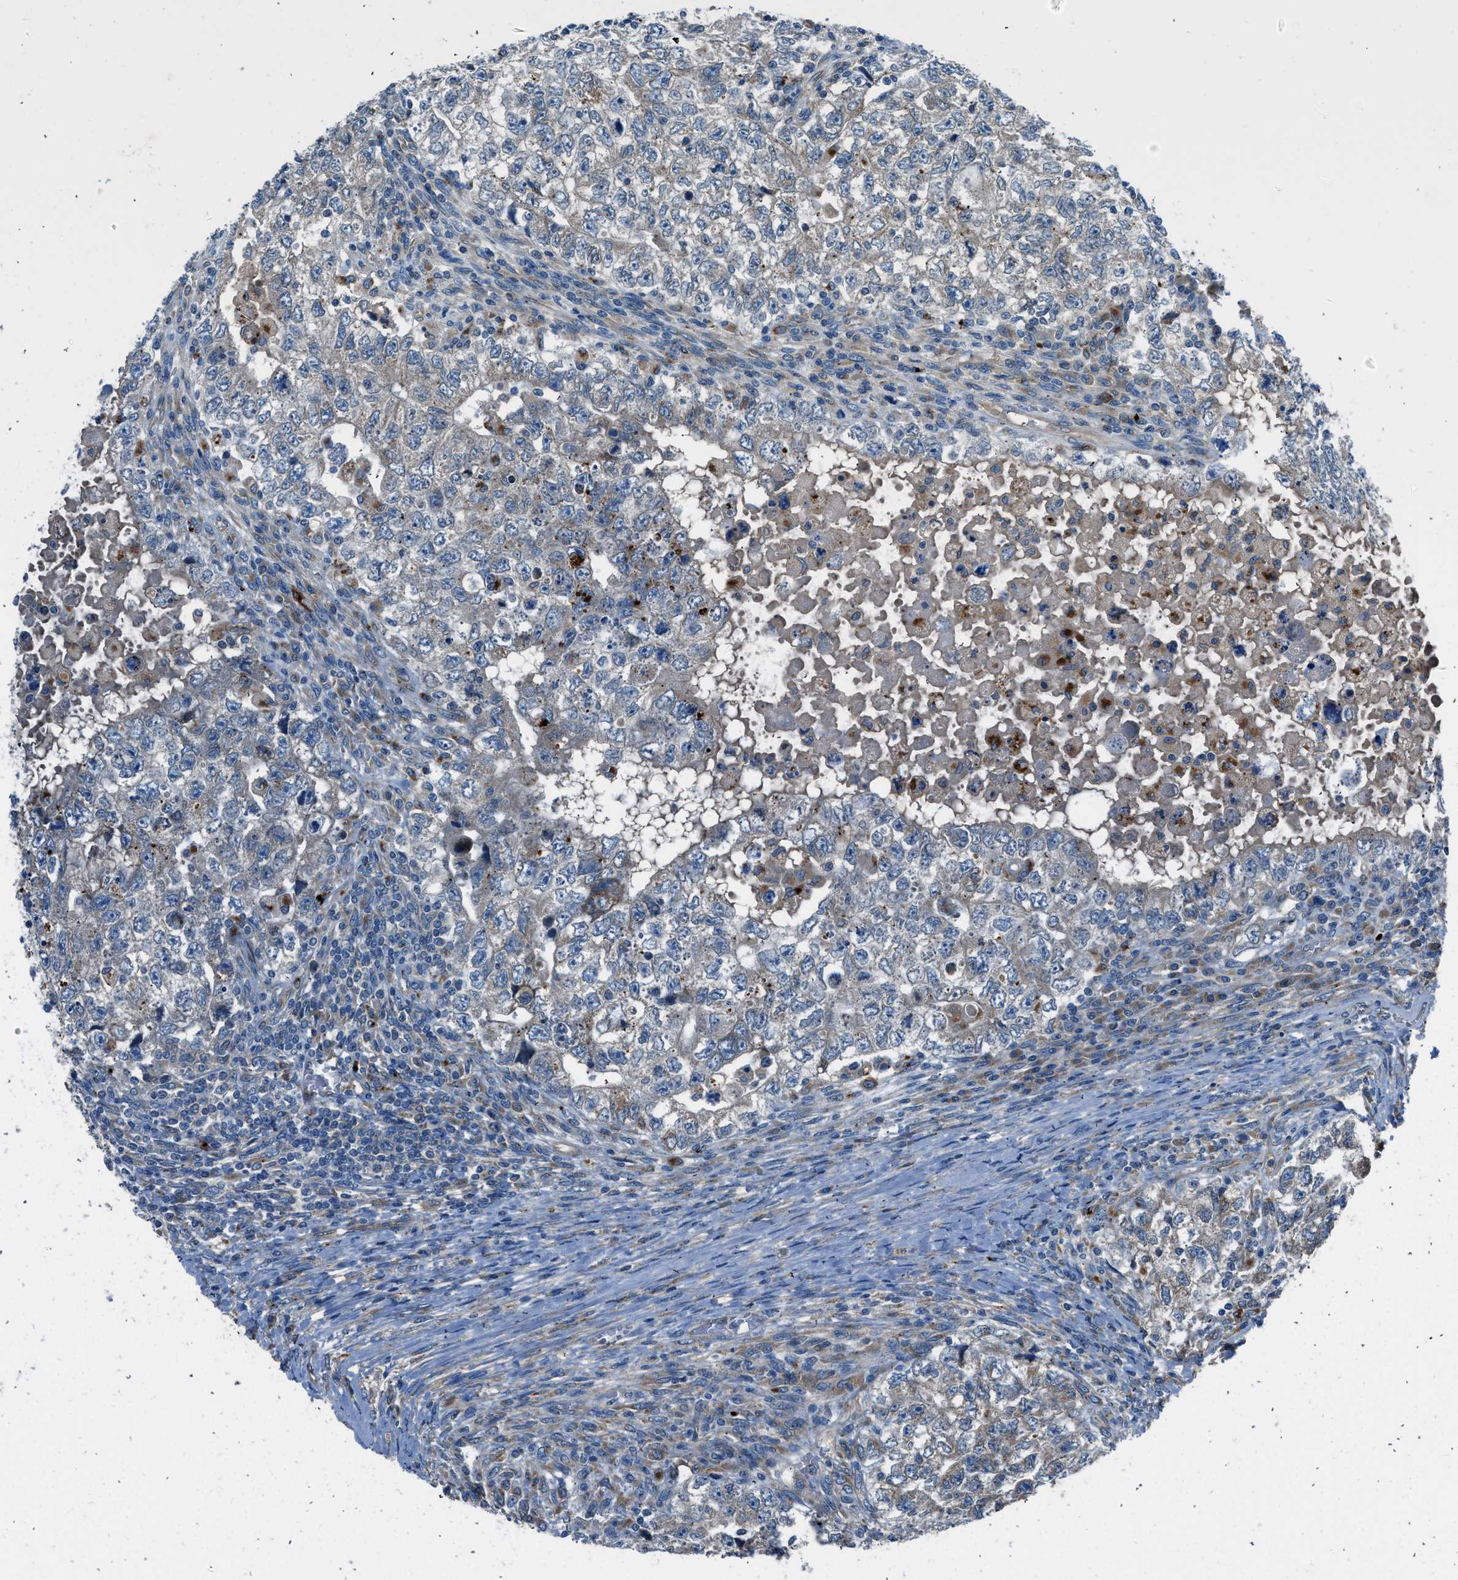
{"staining": {"intensity": "negative", "quantity": "none", "location": "none"}, "tissue": "testis cancer", "cell_type": "Tumor cells", "image_type": "cancer", "snomed": [{"axis": "morphology", "description": "Carcinoma, Embryonal, NOS"}, {"axis": "topography", "description": "Testis"}], "caption": "Testis cancer (embryonal carcinoma) was stained to show a protein in brown. There is no significant expression in tumor cells. Brightfield microscopy of IHC stained with DAB (brown) and hematoxylin (blue), captured at high magnification.", "gene": "LMBR1", "patient": {"sex": "male", "age": 36}}